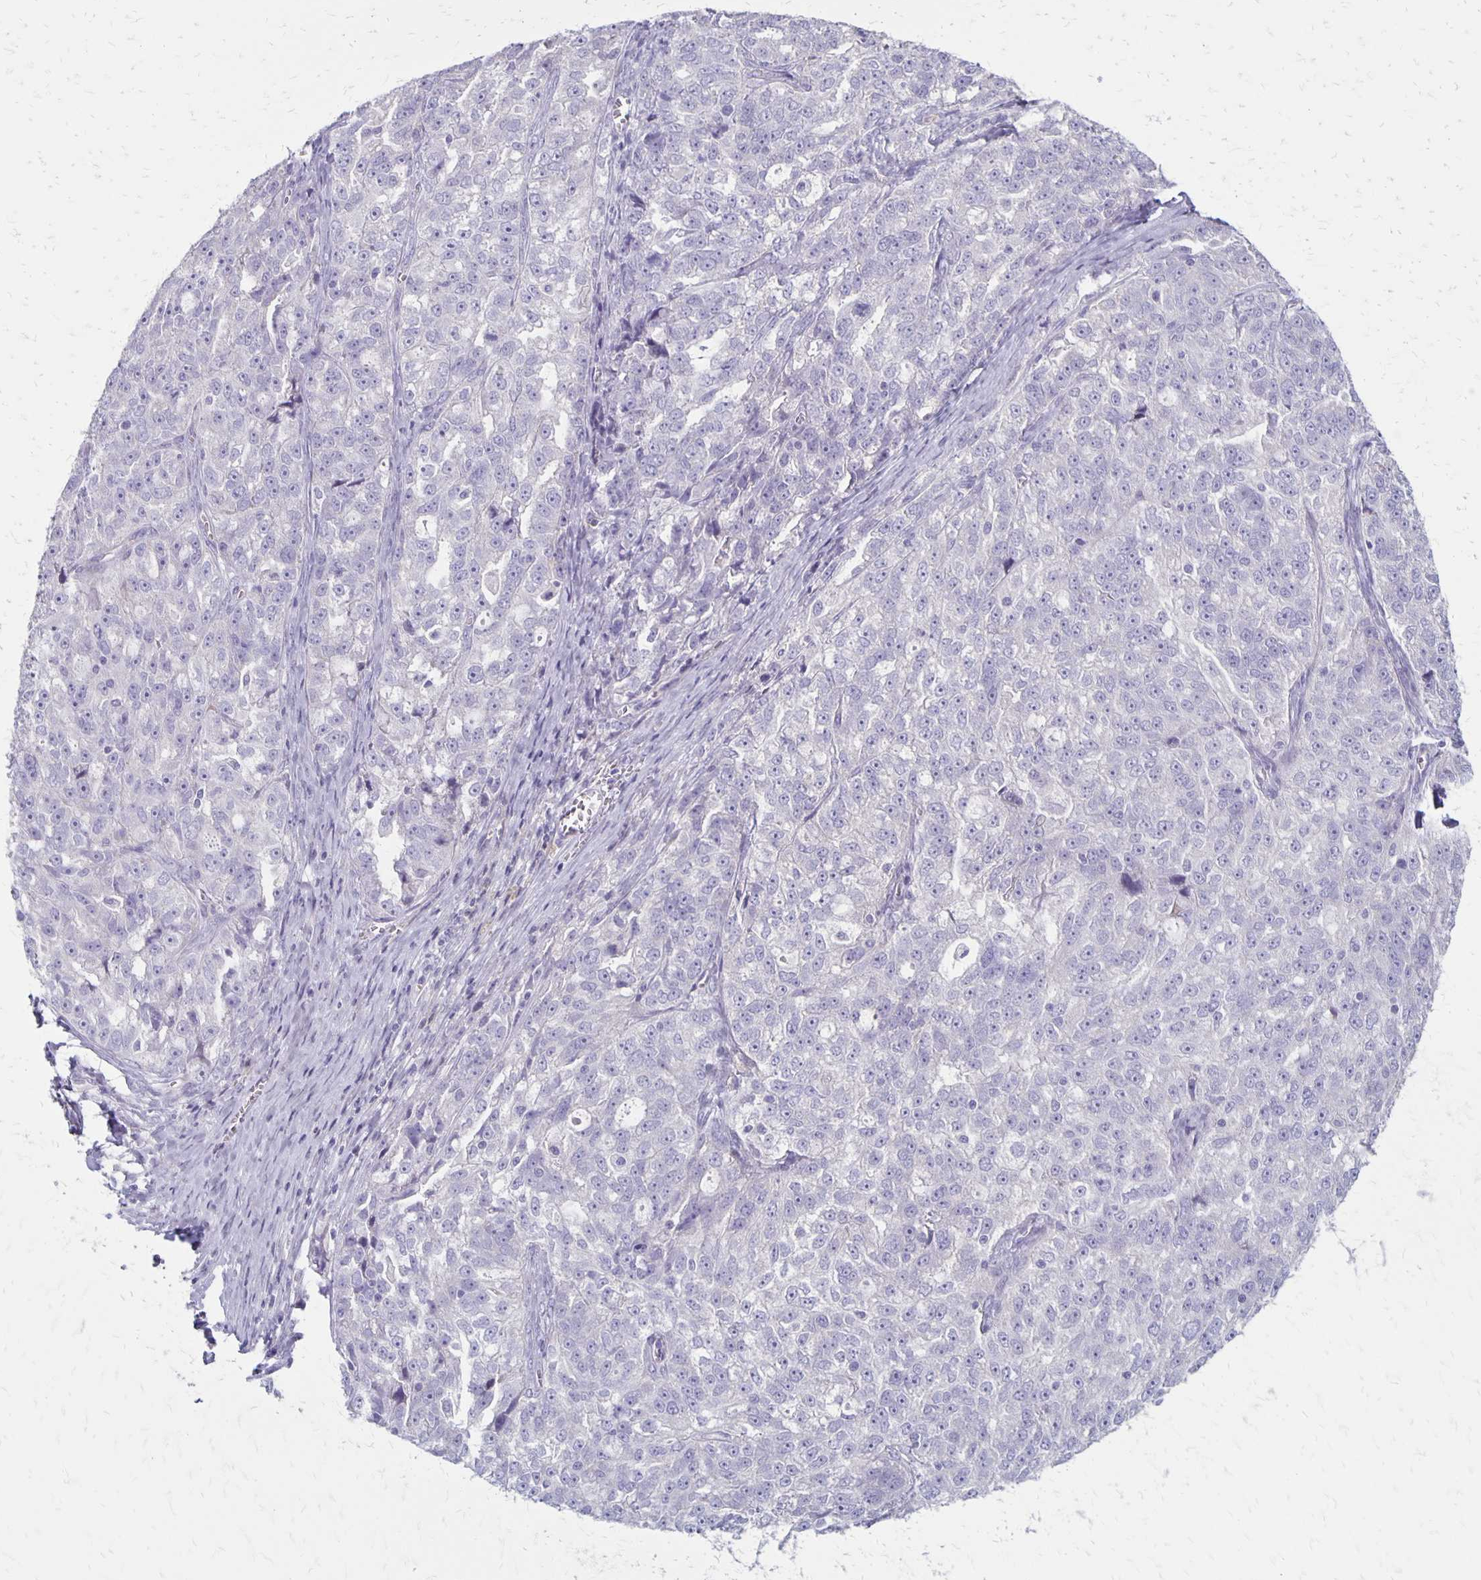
{"staining": {"intensity": "negative", "quantity": "none", "location": "none"}, "tissue": "ovarian cancer", "cell_type": "Tumor cells", "image_type": "cancer", "snomed": [{"axis": "morphology", "description": "Cystadenocarcinoma, serous, NOS"}, {"axis": "topography", "description": "Ovary"}], "caption": "This is an IHC photomicrograph of human ovarian cancer. There is no staining in tumor cells.", "gene": "HOMER1", "patient": {"sex": "female", "age": 51}}